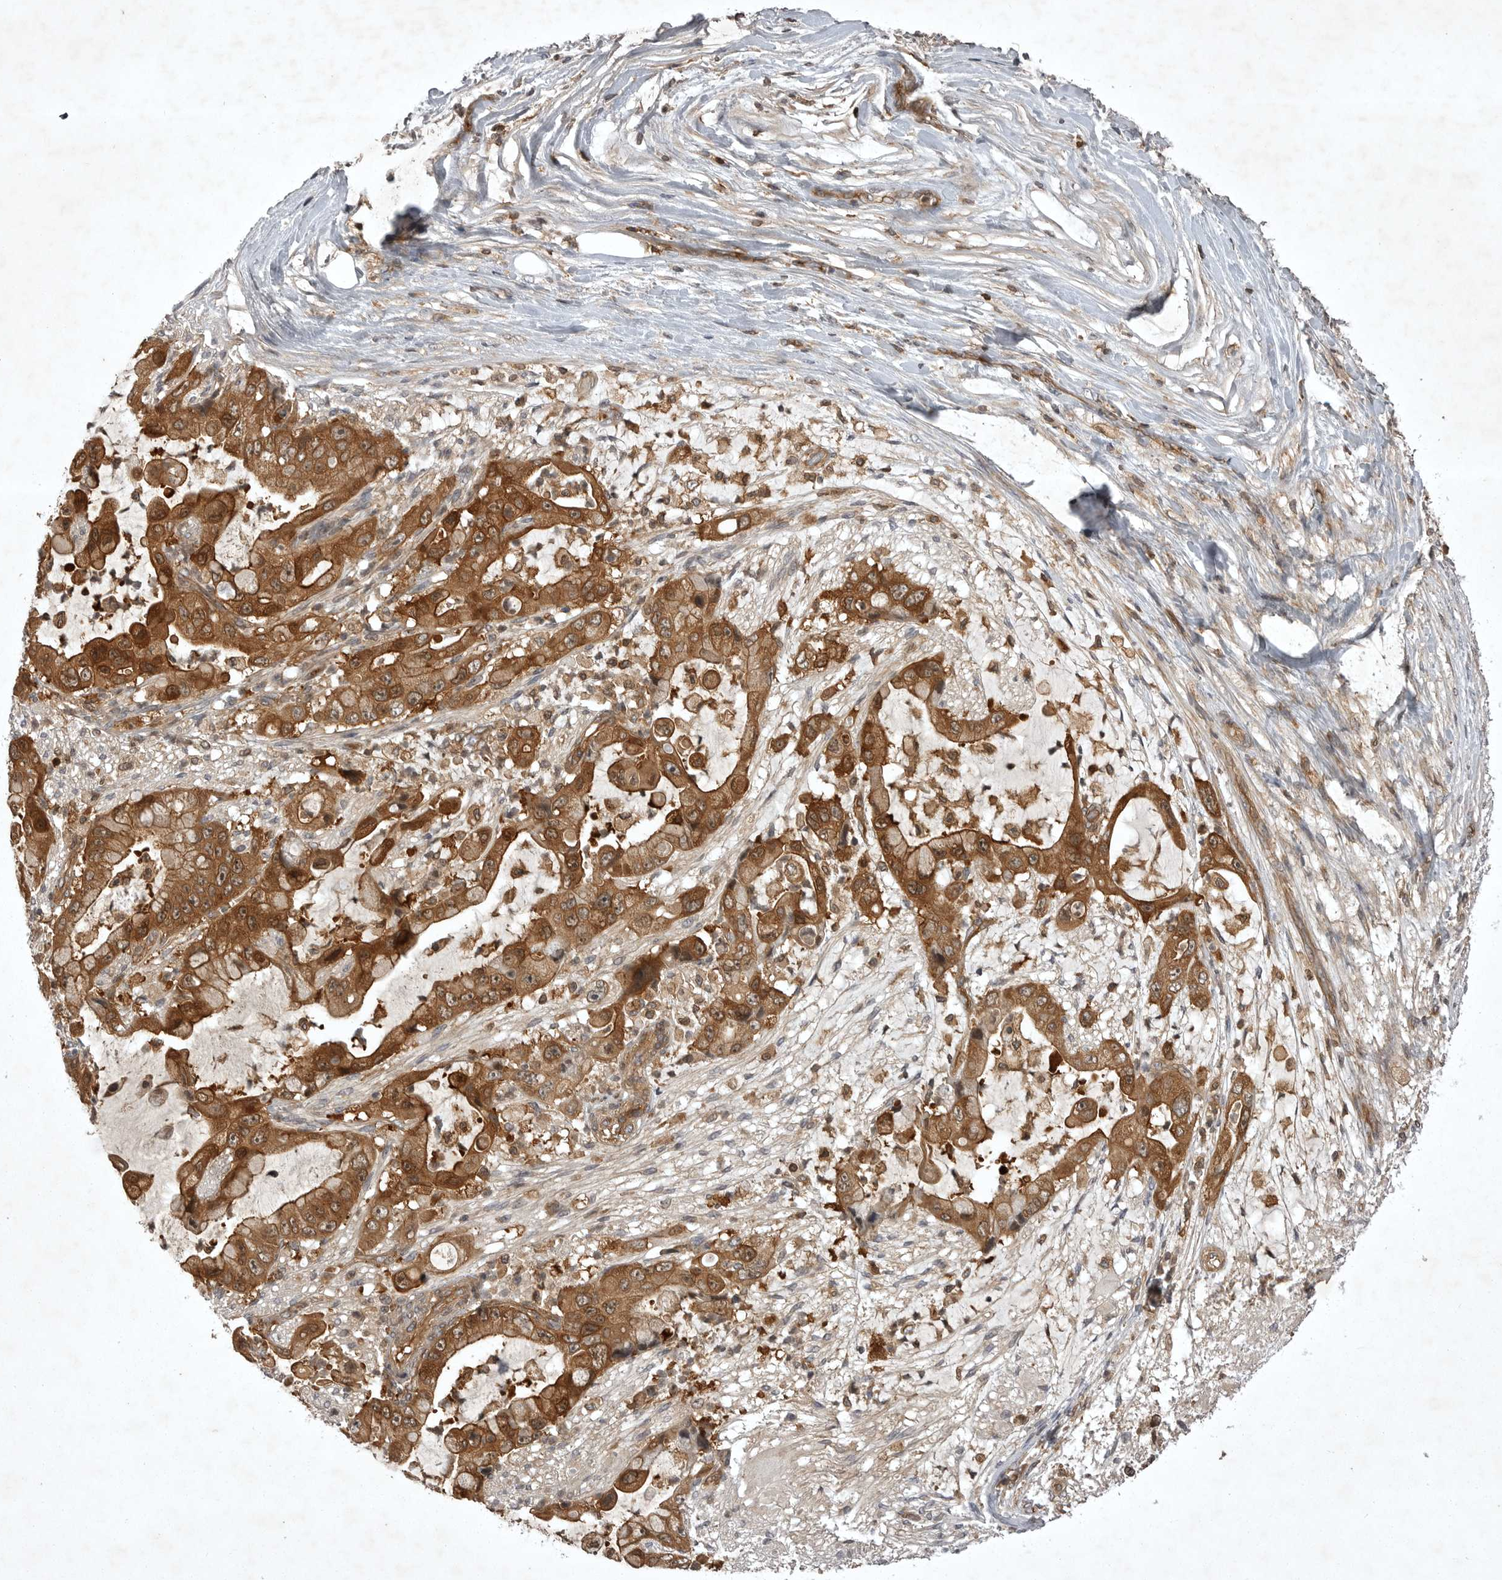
{"staining": {"intensity": "strong", "quantity": ">75%", "location": "cytoplasmic/membranous,nuclear"}, "tissue": "liver cancer", "cell_type": "Tumor cells", "image_type": "cancer", "snomed": [{"axis": "morphology", "description": "Cholangiocarcinoma"}, {"axis": "topography", "description": "Liver"}], "caption": "This is an image of IHC staining of liver cholangiocarcinoma, which shows strong staining in the cytoplasmic/membranous and nuclear of tumor cells.", "gene": "STK24", "patient": {"sex": "female", "age": 54}}